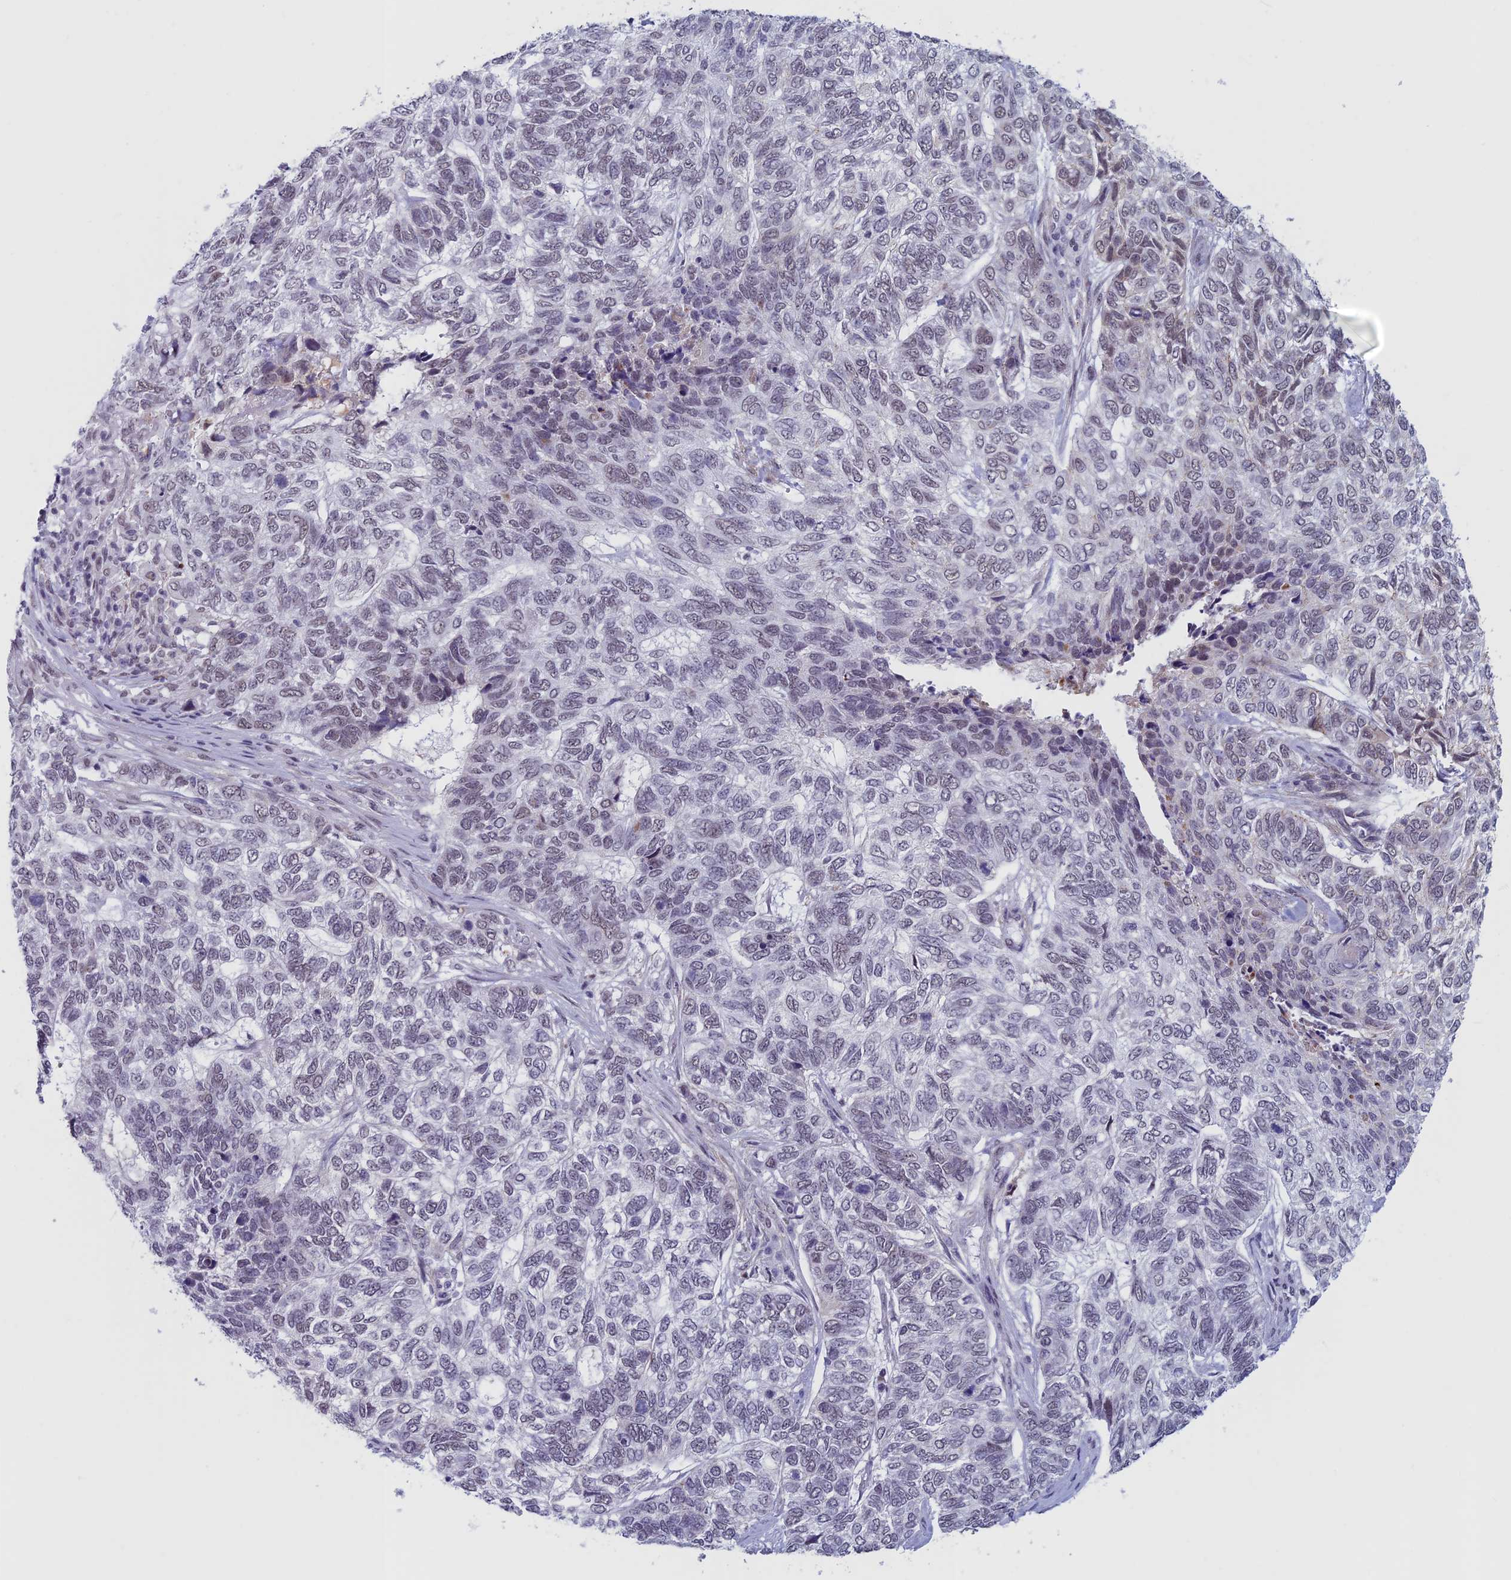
{"staining": {"intensity": "negative", "quantity": "none", "location": "none"}, "tissue": "skin cancer", "cell_type": "Tumor cells", "image_type": "cancer", "snomed": [{"axis": "morphology", "description": "Basal cell carcinoma"}, {"axis": "topography", "description": "Skin"}], "caption": "There is no significant positivity in tumor cells of skin cancer (basal cell carcinoma).", "gene": "ASH2L", "patient": {"sex": "female", "age": 65}}